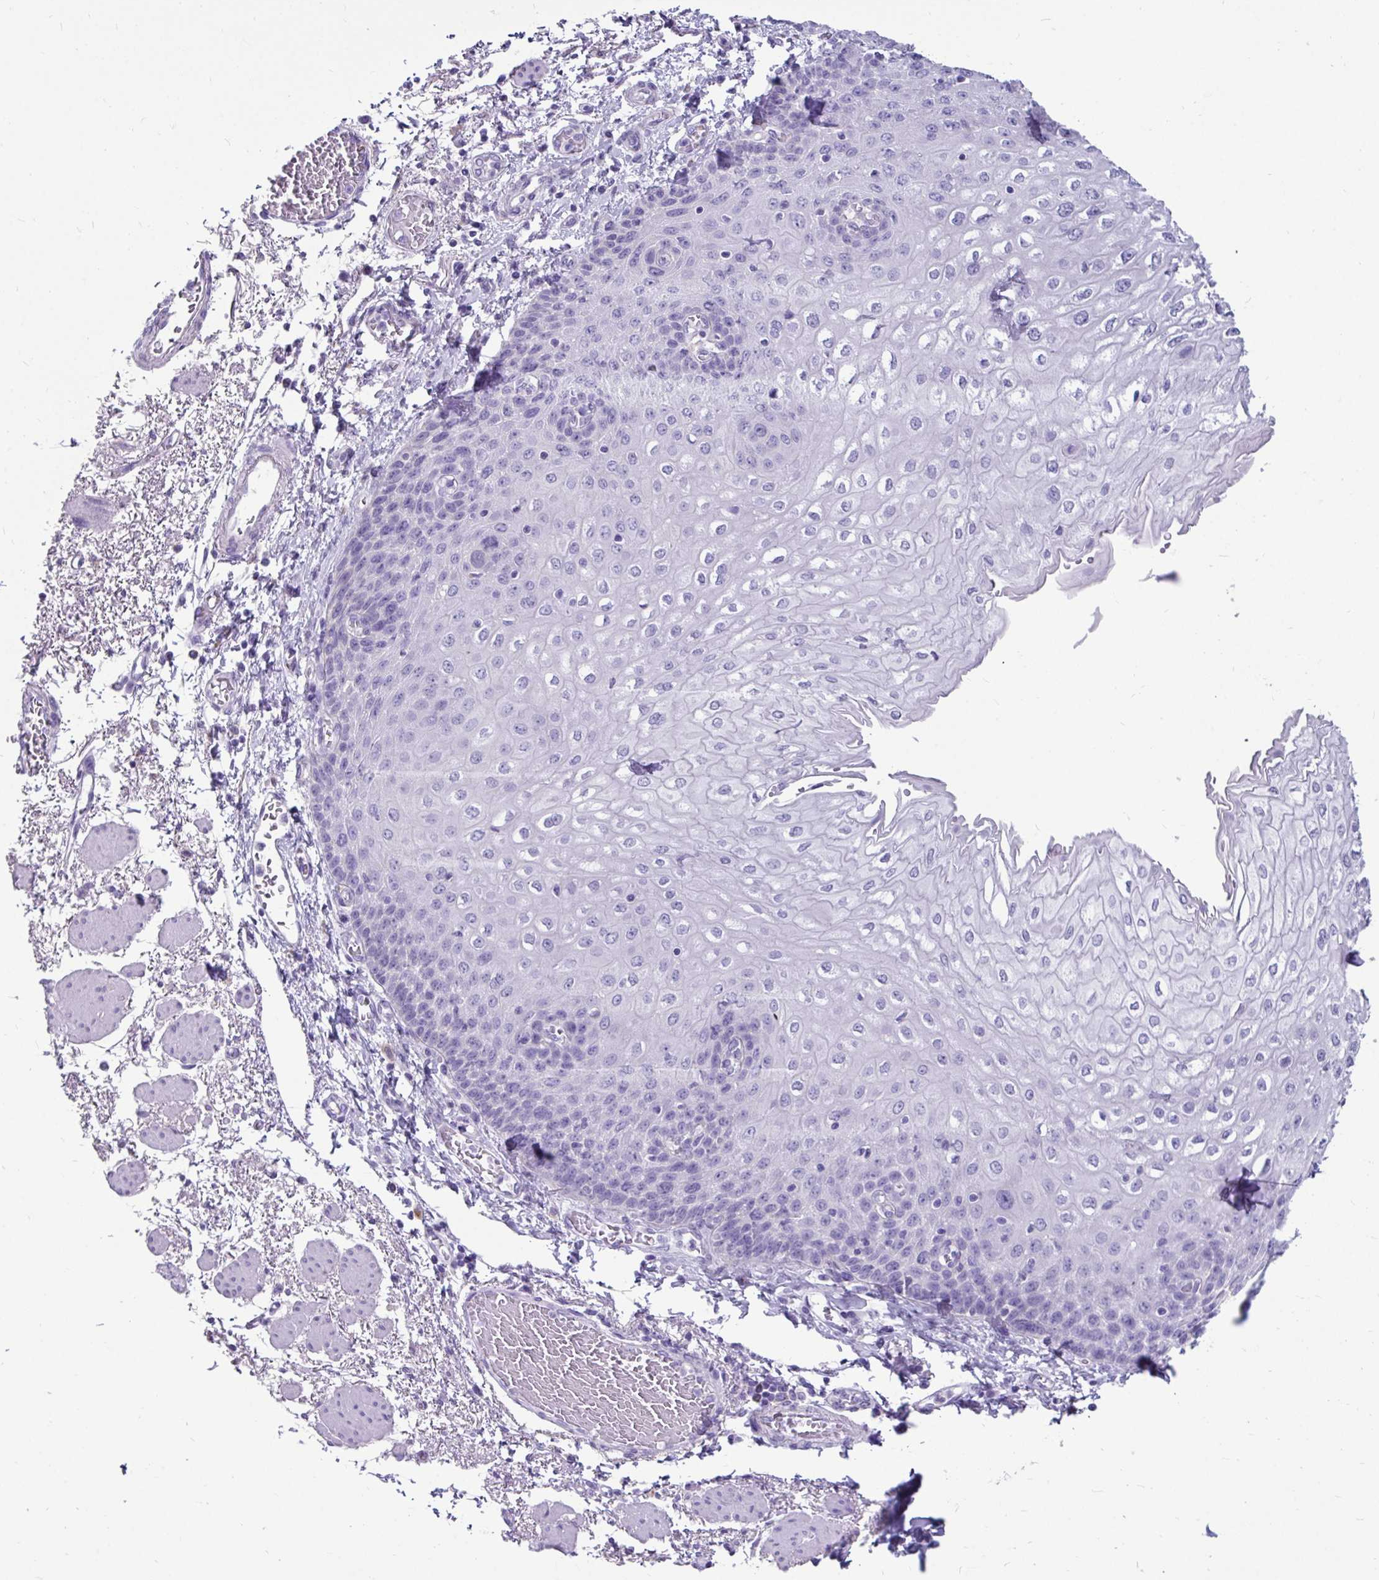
{"staining": {"intensity": "negative", "quantity": "none", "location": "none"}, "tissue": "esophagus", "cell_type": "Squamous epithelial cells", "image_type": "normal", "snomed": [{"axis": "morphology", "description": "Normal tissue, NOS"}, {"axis": "morphology", "description": "Adenocarcinoma, NOS"}, {"axis": "topography", "description": "Esophagus"}], "caption": "High power microscopy photomicrograph of an IHC photomicrograph of unremarkable esophagus, revealing no significant staining in squamous epithelial cells.", "gene": "CTSZ", "patient": {"sex": "male", "age": 81}}